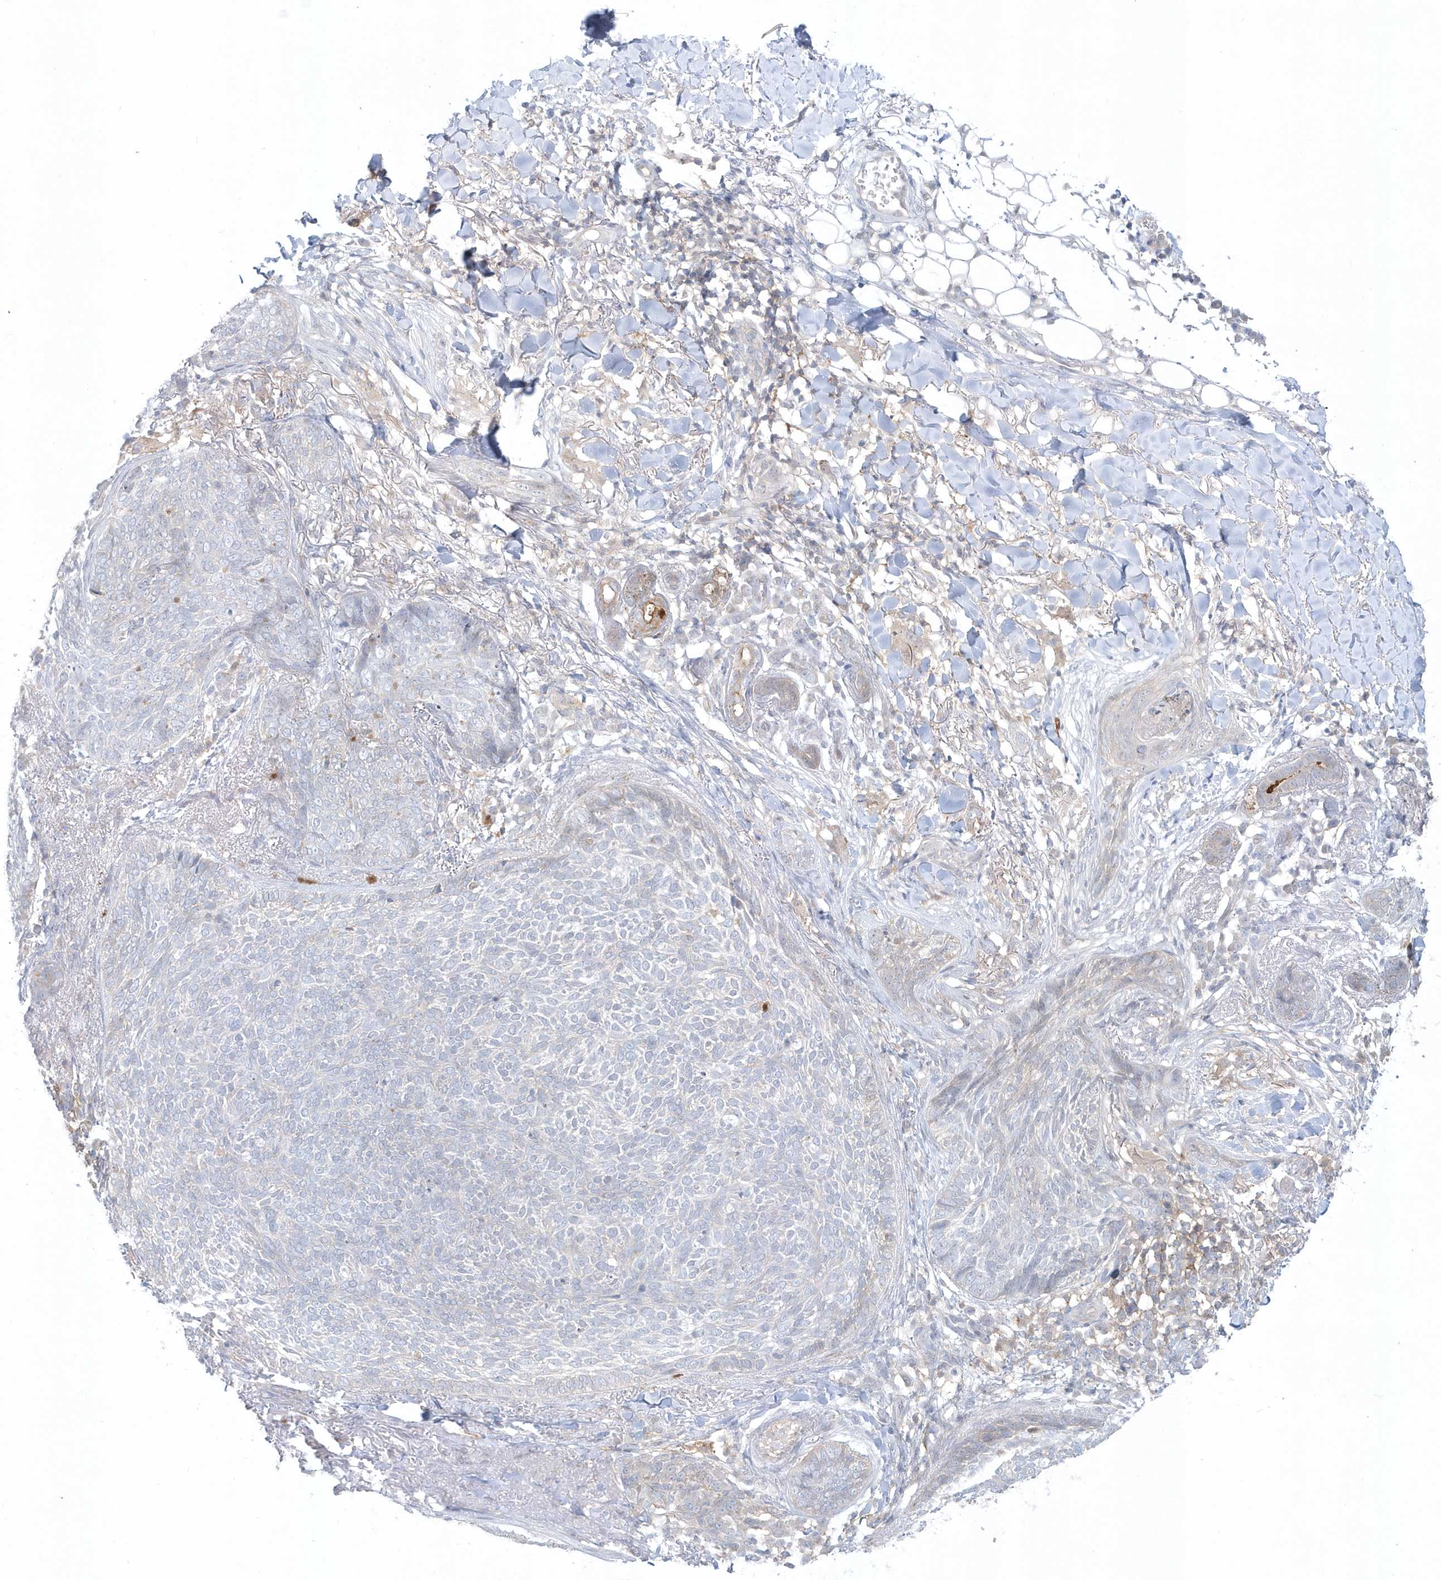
{"staining": {"intensity": "negative", "quantity": "none", "location": "none"}, "tissue": "skin cancer", "cell_type": "Tumor cells", "image_type": "cancer", "snomed": [{"axis": "morphology", "description": "Basal cell carcinoma"}, {"axis": "topography", "description": "Skin"}], "caption": "Immunohistochemical staining of human basal cell carcinoma (skin) shows no significant positivity in tumor cells.", "gene": "RNF7", "patient": {"sex": "male", "age": 85}}